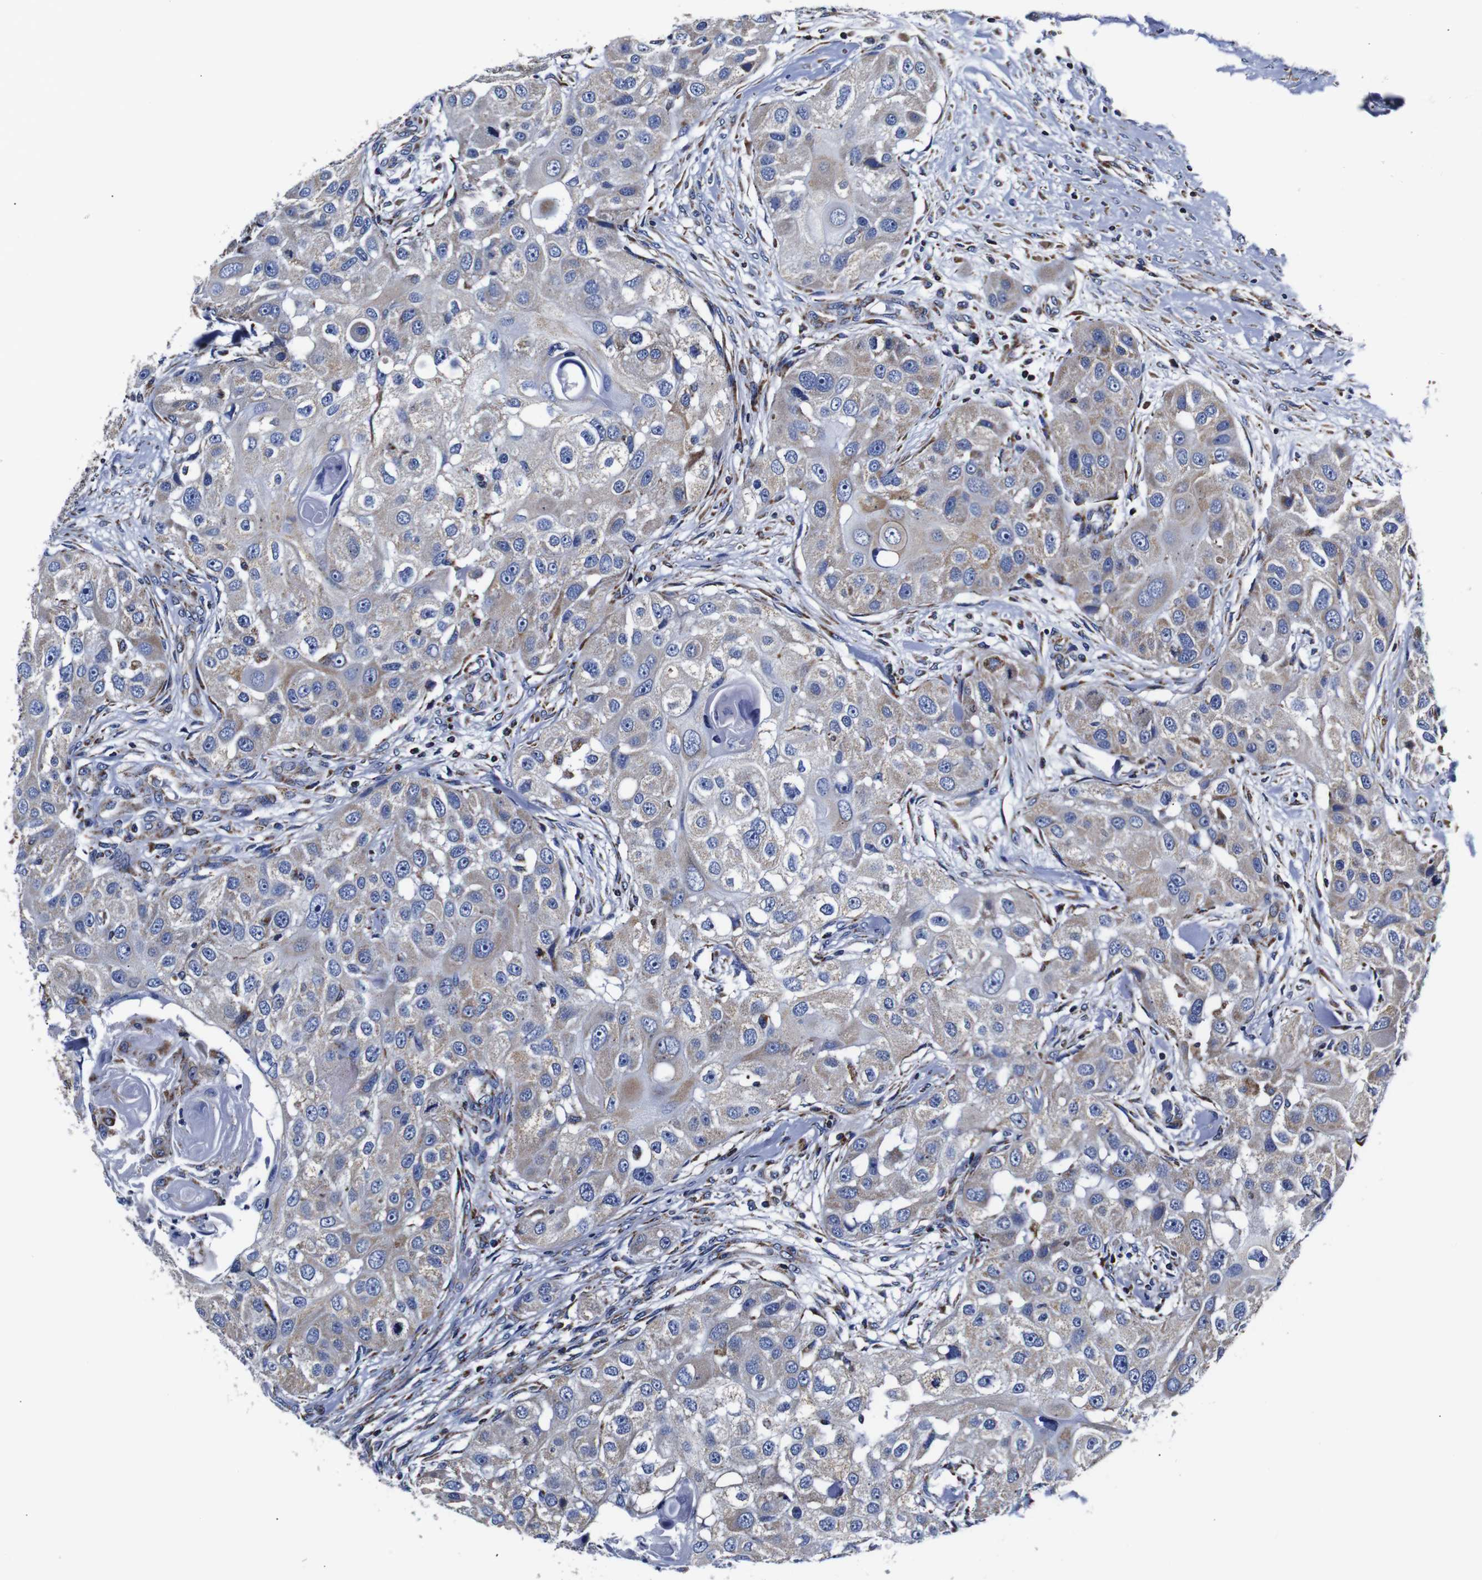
{"staining": {"intensity": "weak", "quantity": "<25%", "location": "cytoplasmic/membranous"}, "tissue": "head and neck cancer", "cell_type": "Tumor cells", "image_type": "cancer", "snomed": [{"axis": "morphology", "description": "Normal tissue, NOS"}, {"axis": "morphology", "description": "Squamous cell carcinoma, NOS"}, {"axis": "topography", "description": "Skeletal muscle"}, {"axis": "topography", "description": "Head-Neck"}], "caption": "This is an immunohistochemistry image of human head and neck squamous cell carcinoma. There is no expression in tumor cells.", "gene": "FKBP9", "patient": {"sex": "male", "age": 51}}